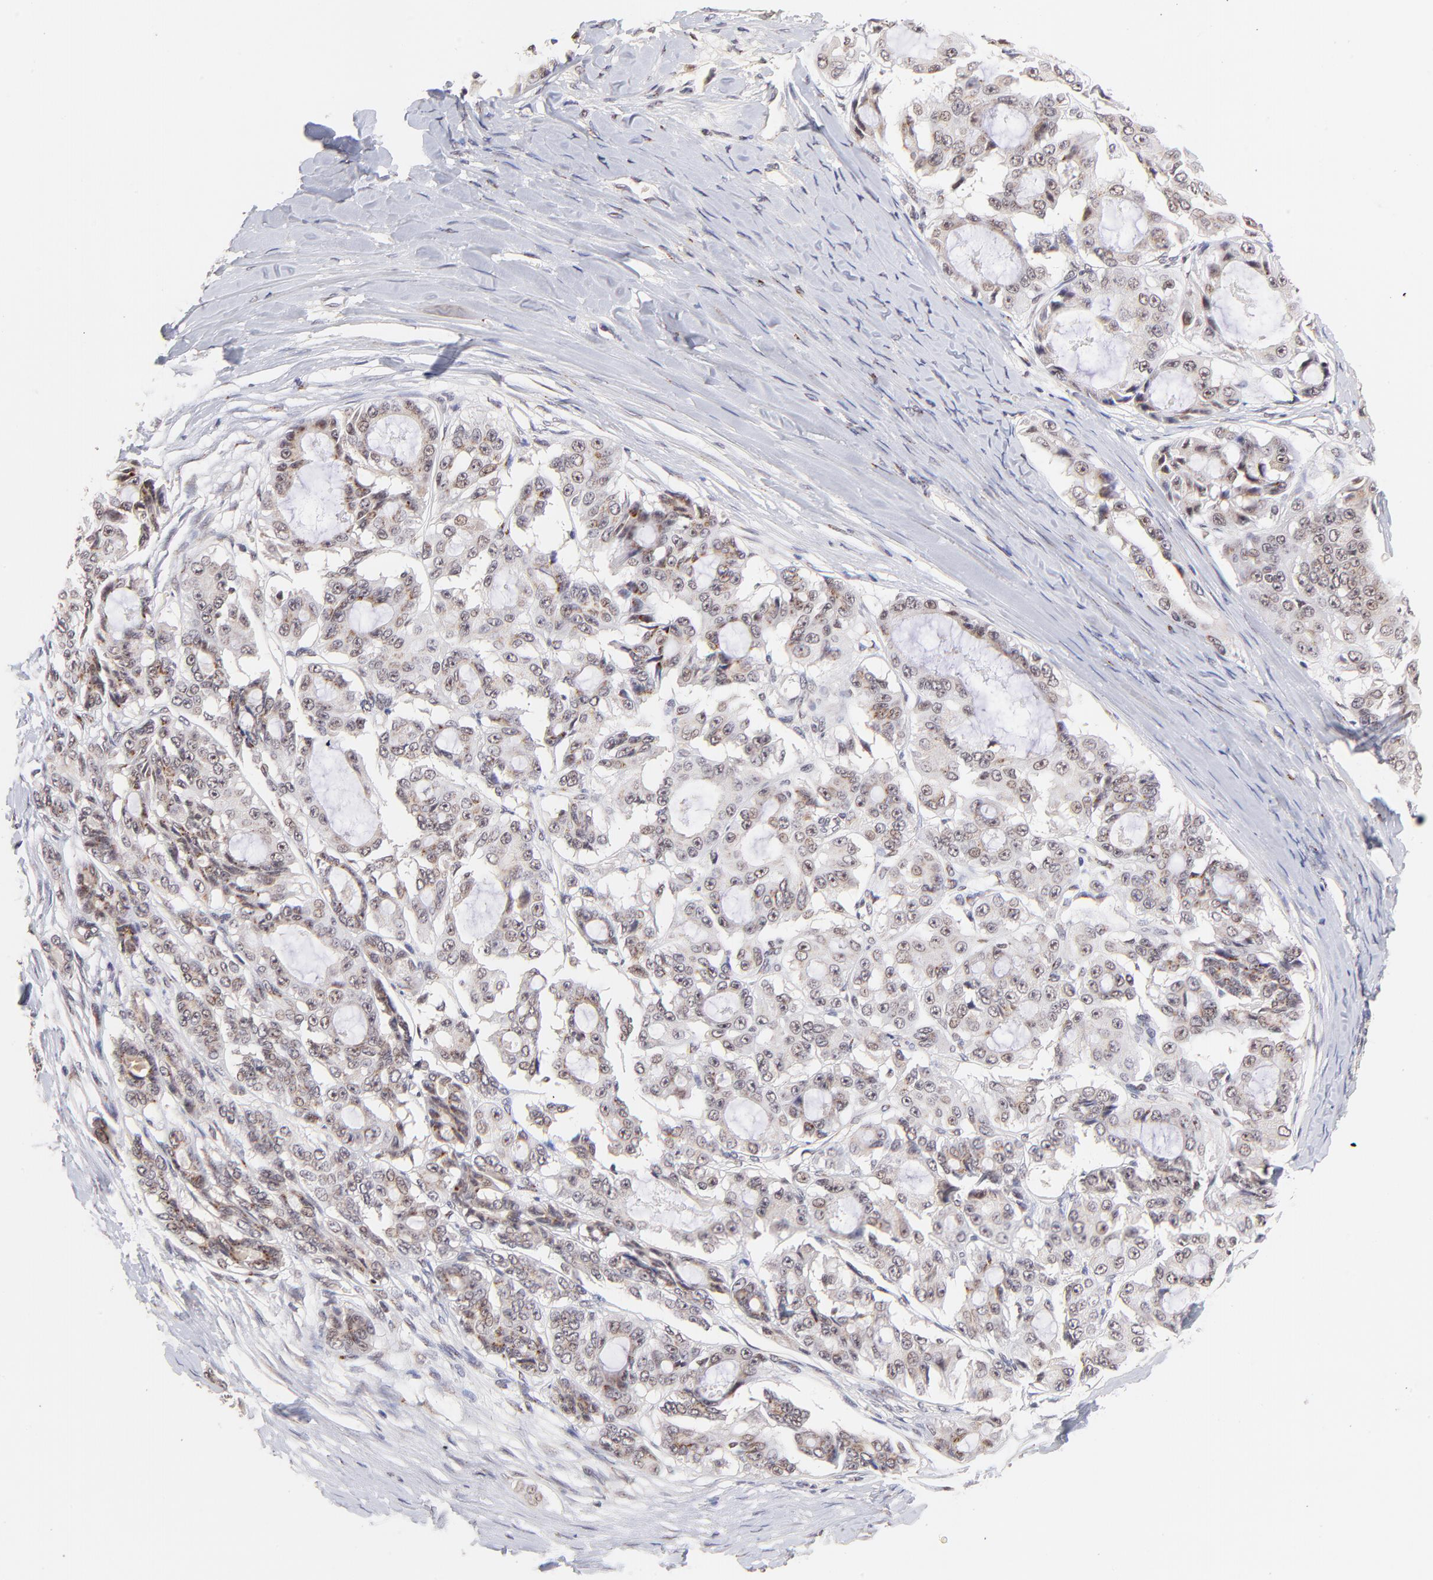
{"staining": {"intensity": "weak", "quantity": "25%-75%", "location": "nuclear"}, "tissue": "ovarian cancer", "cell_type": "Tumor cells", "image_type": "cancer", "snomed": [{"axis": "morphology", "description": "Carcinoma, endometroid"}, {"axis": "topography", "description": "Ovary"}], "caption": "Brown immunohistochemical staining in endometroid carcinoma (ovarian) exhibits weak nuclear positivity in approximately 25%-75% of tumor cells.", "gene": "MED12", "patient": {"sex": "female", "age": 61}}